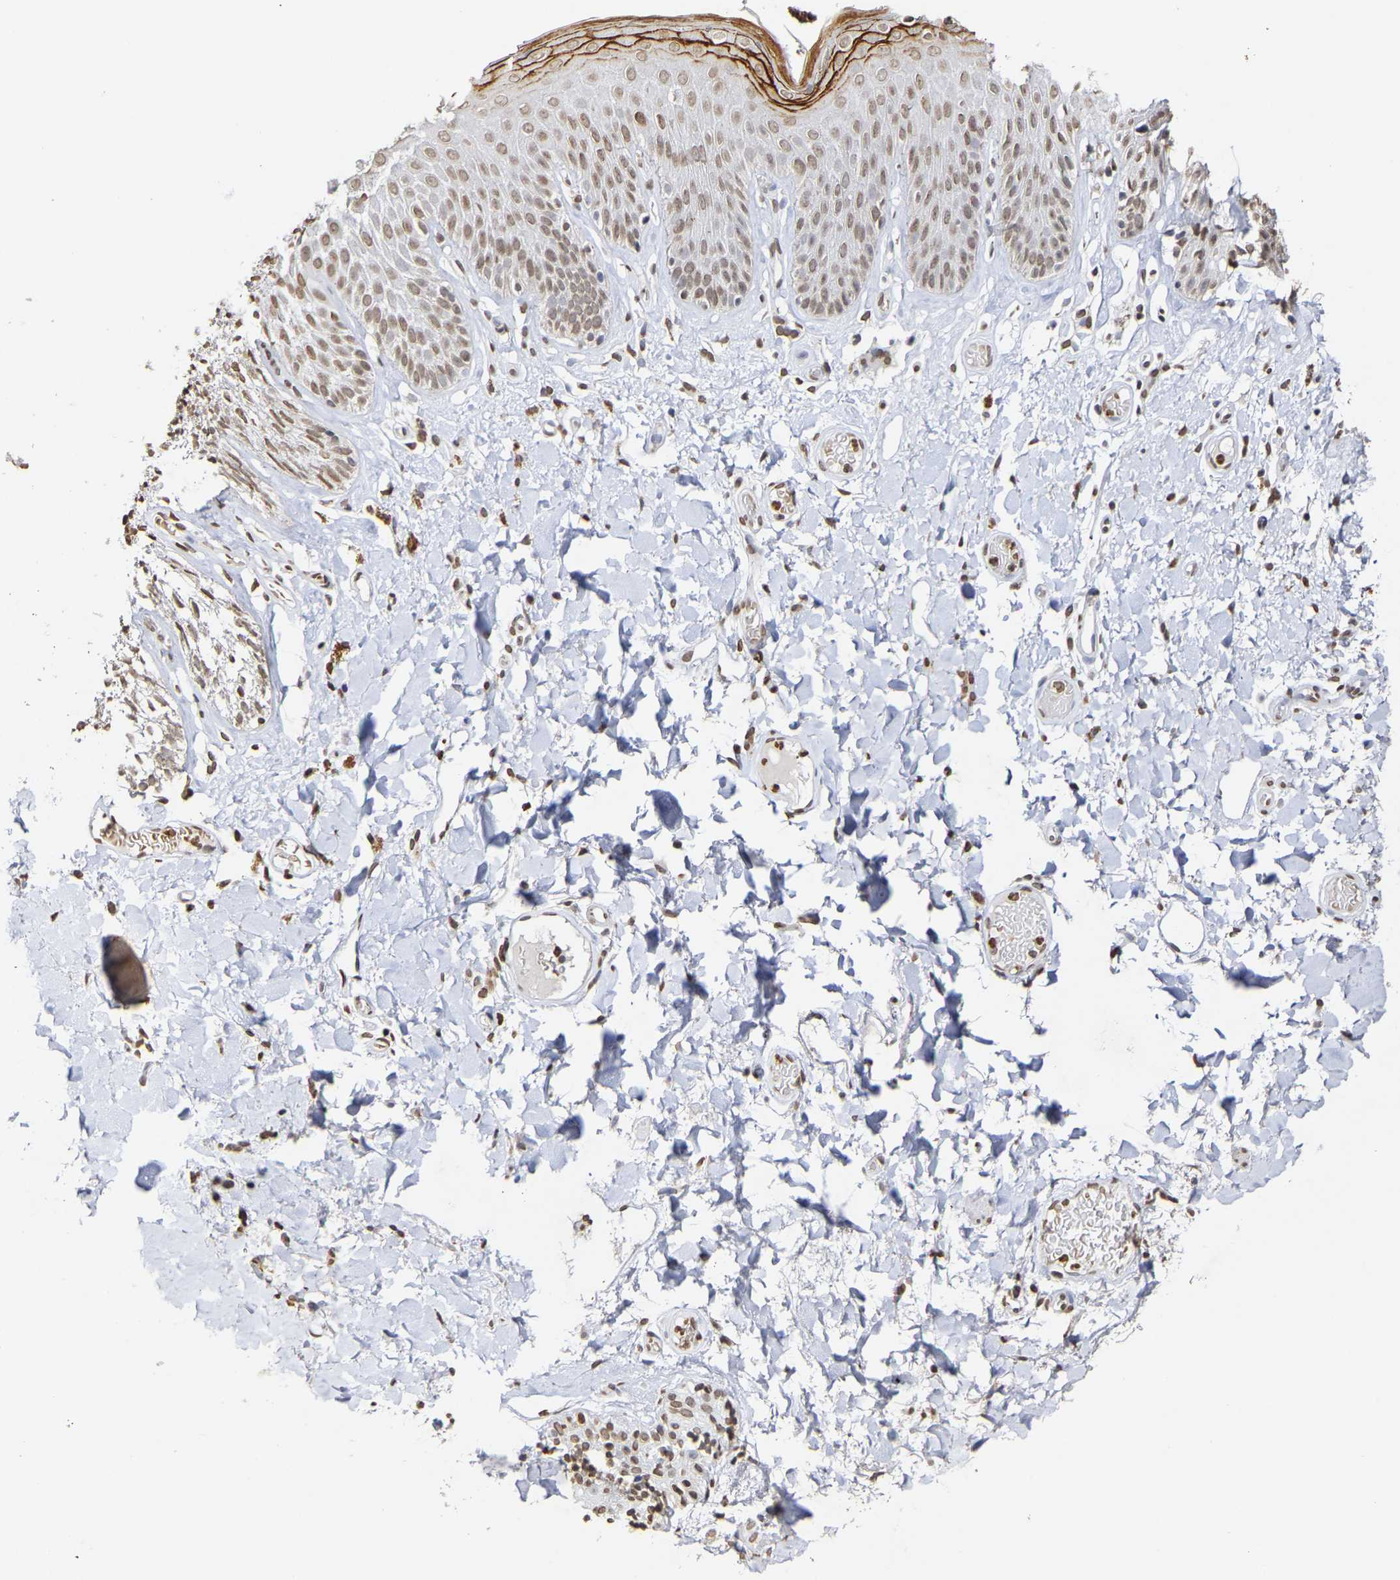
{"staining": {"intensity": "moderate", "quantity": ">75%", "location": "cytoplasmic/membranous,nuclear"}, "tissue": "skin", "cell_type": "Epidermal cells", "image_type": "normal", "snomed": [{"axis": "morphology", "description": "Normal tissue, NOS"}, {"axis": "topography", "description": "Vulva"}], "caption": "An immunohistochemistry histopathology image of normal tissue is shown. Protein staining in brown shows moderate cytoplasmic/membranous,nuclear positivity in skin within epidermal cells. (DAB (3,3'-diaminobenzidine) = brown stain, brightfield microscopy at high magnification).", "gene": "ATF4", "patient": {"sex": "female", "age": 73}}